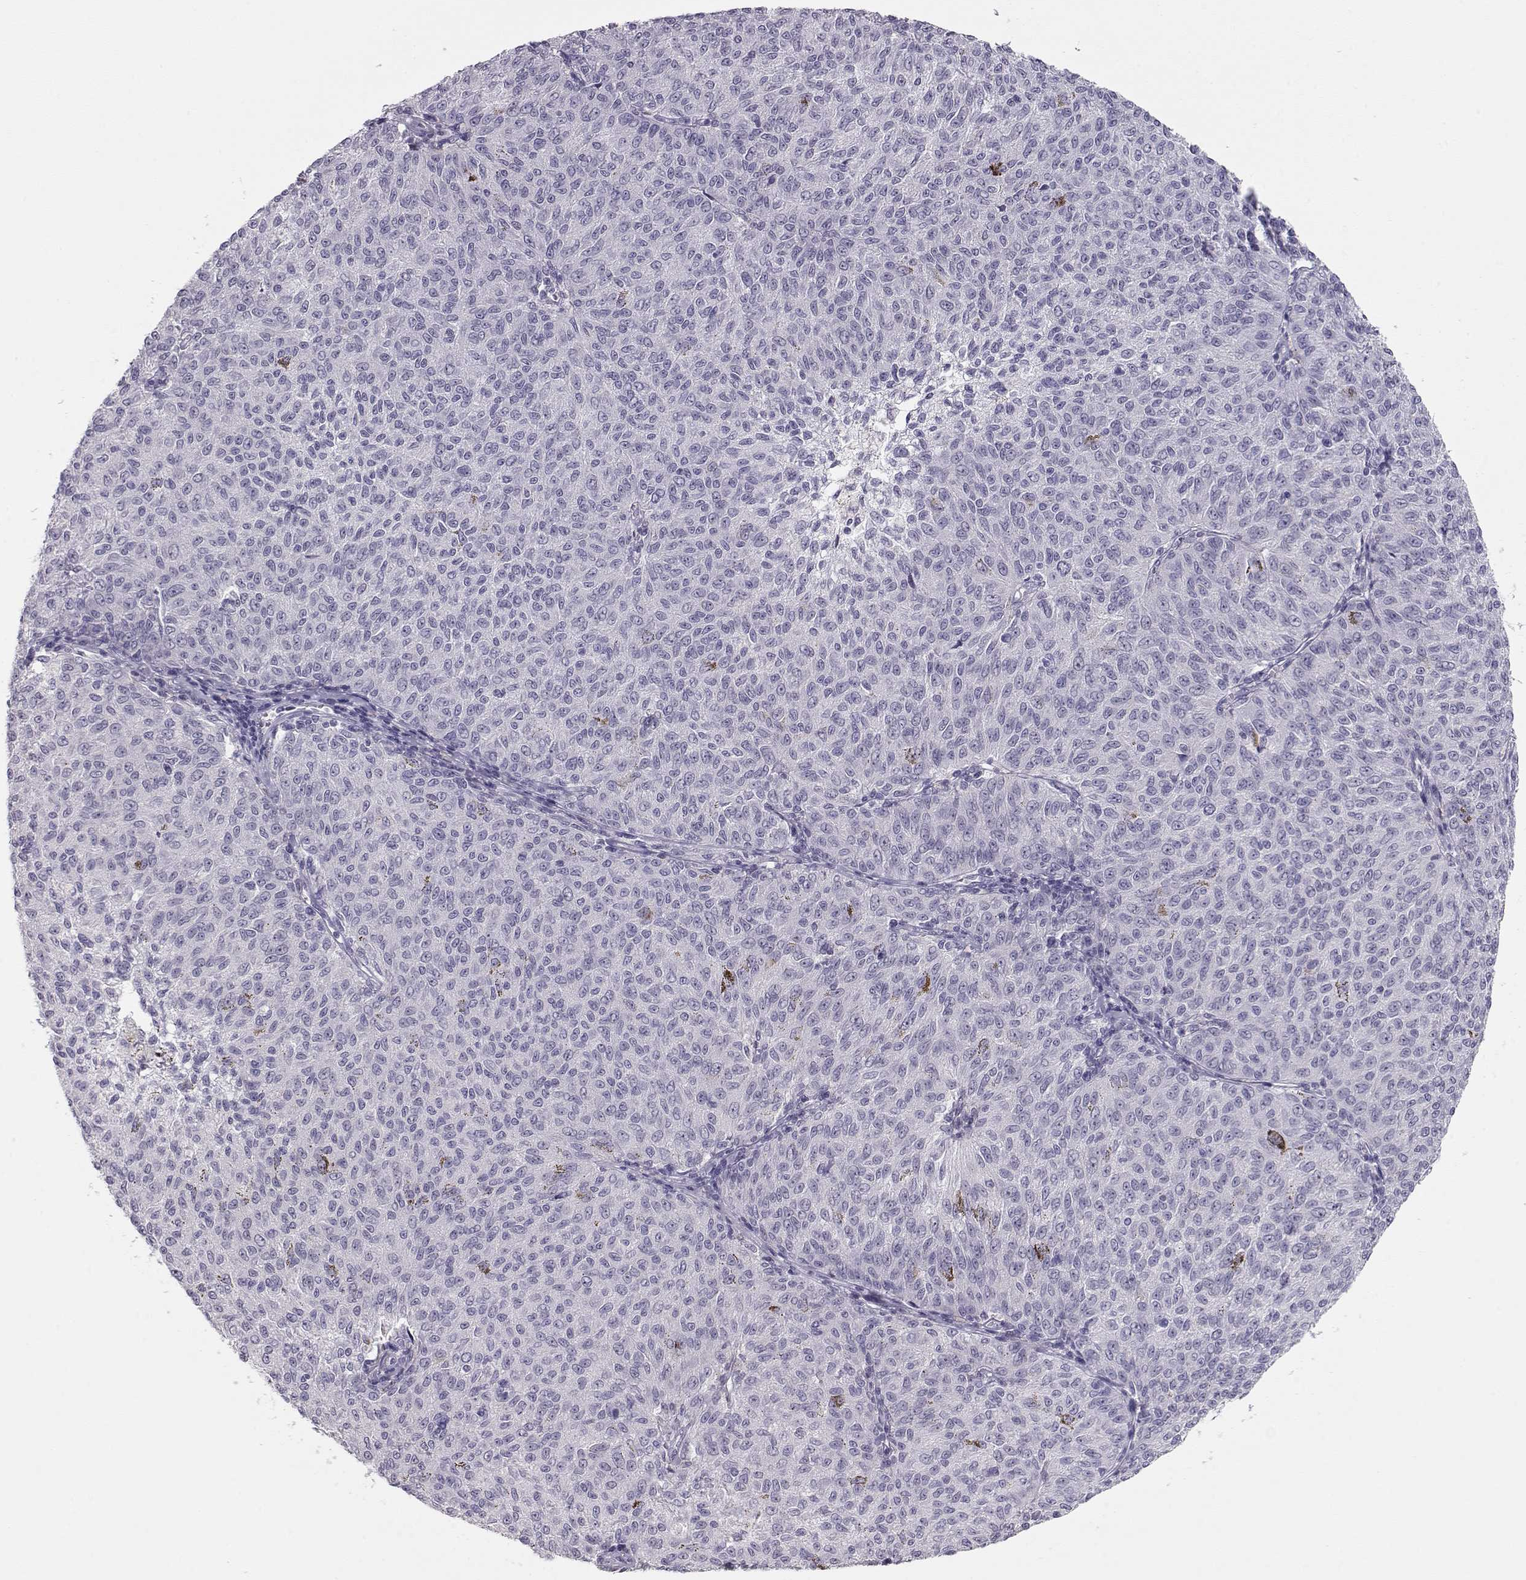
{"staining": {"intensity": "negative", "quantity": "none", "location": "none"}, "tissue": "melanoma", "cell_type": "Tumor cells", "image_type": "cancer", "snomed": [{"axis": "morphology", "description": "Malignant melanoma, NOS"}, {"axis": "topography", "description": "Skin"}], "caption": "The photomicrograph shows no staining of tumor cells in malignant melanoma.", "gene": "IMPG1", "patient": {"sex": "female", "age": 72}}